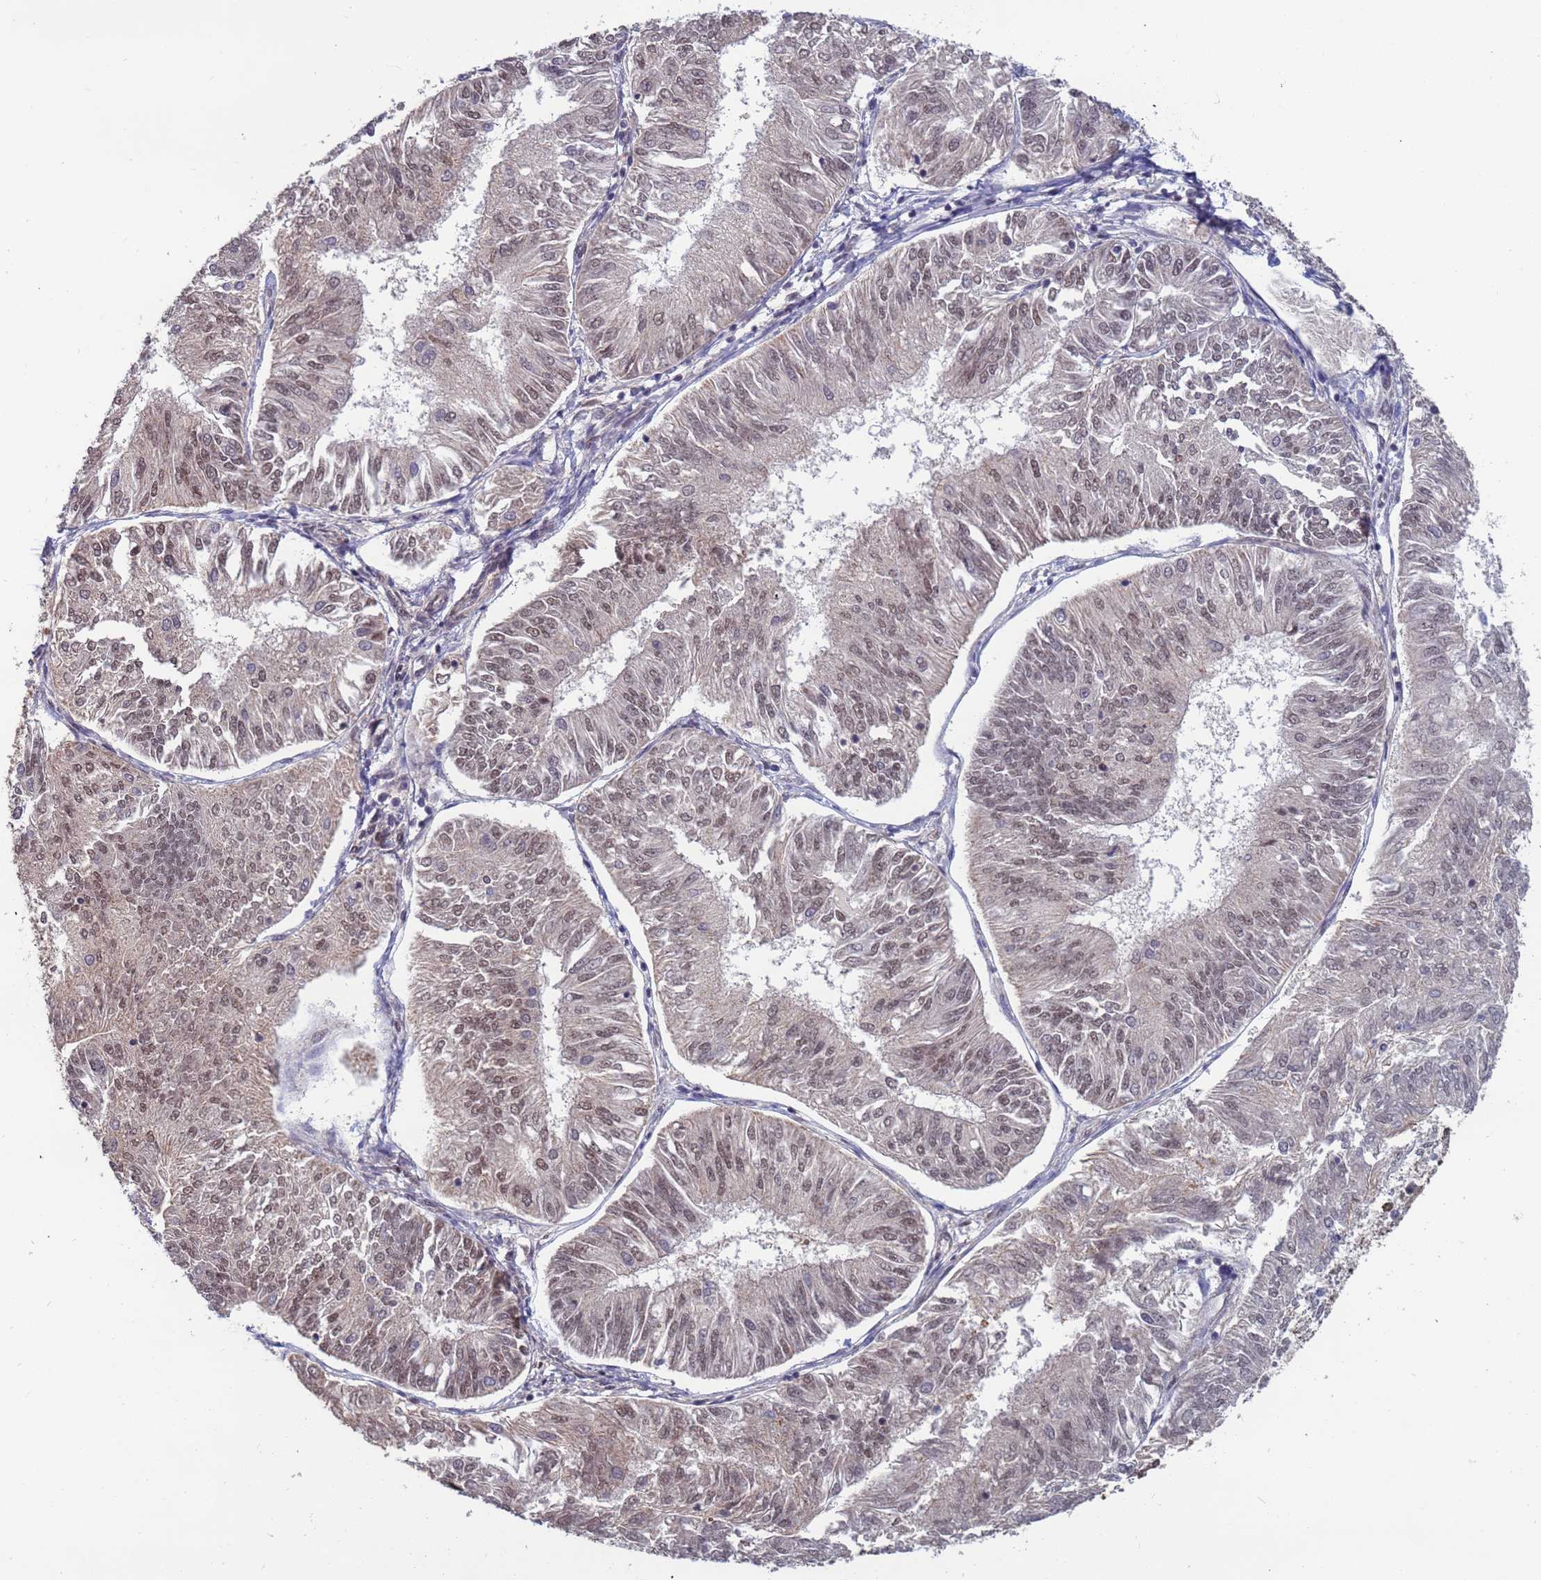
{"staining": {"intensity": "weak", "quantity": ">75%", "location": "nuclear"}, "tissue": "endometrial cancer", "cell_type": "Tumor cells", "image_type": "cancer", "snomed": [{"axis": "morphology", "description": "Adenocarcinoma, NOS"}, {"axis": "topography", "description": "Endometrium"}], "caption": "Immunohistochemistry histopathology image of neoplastic tissue: endometrial cancer (adenocarcinoma) stained using IHC displays low levels of weak protein expression localized specifically in the nuclear of tumor cells, appearing as a nuclear brown color.", "gene": "DENND2B", "patient": {"sex": "female", "age": 58}}